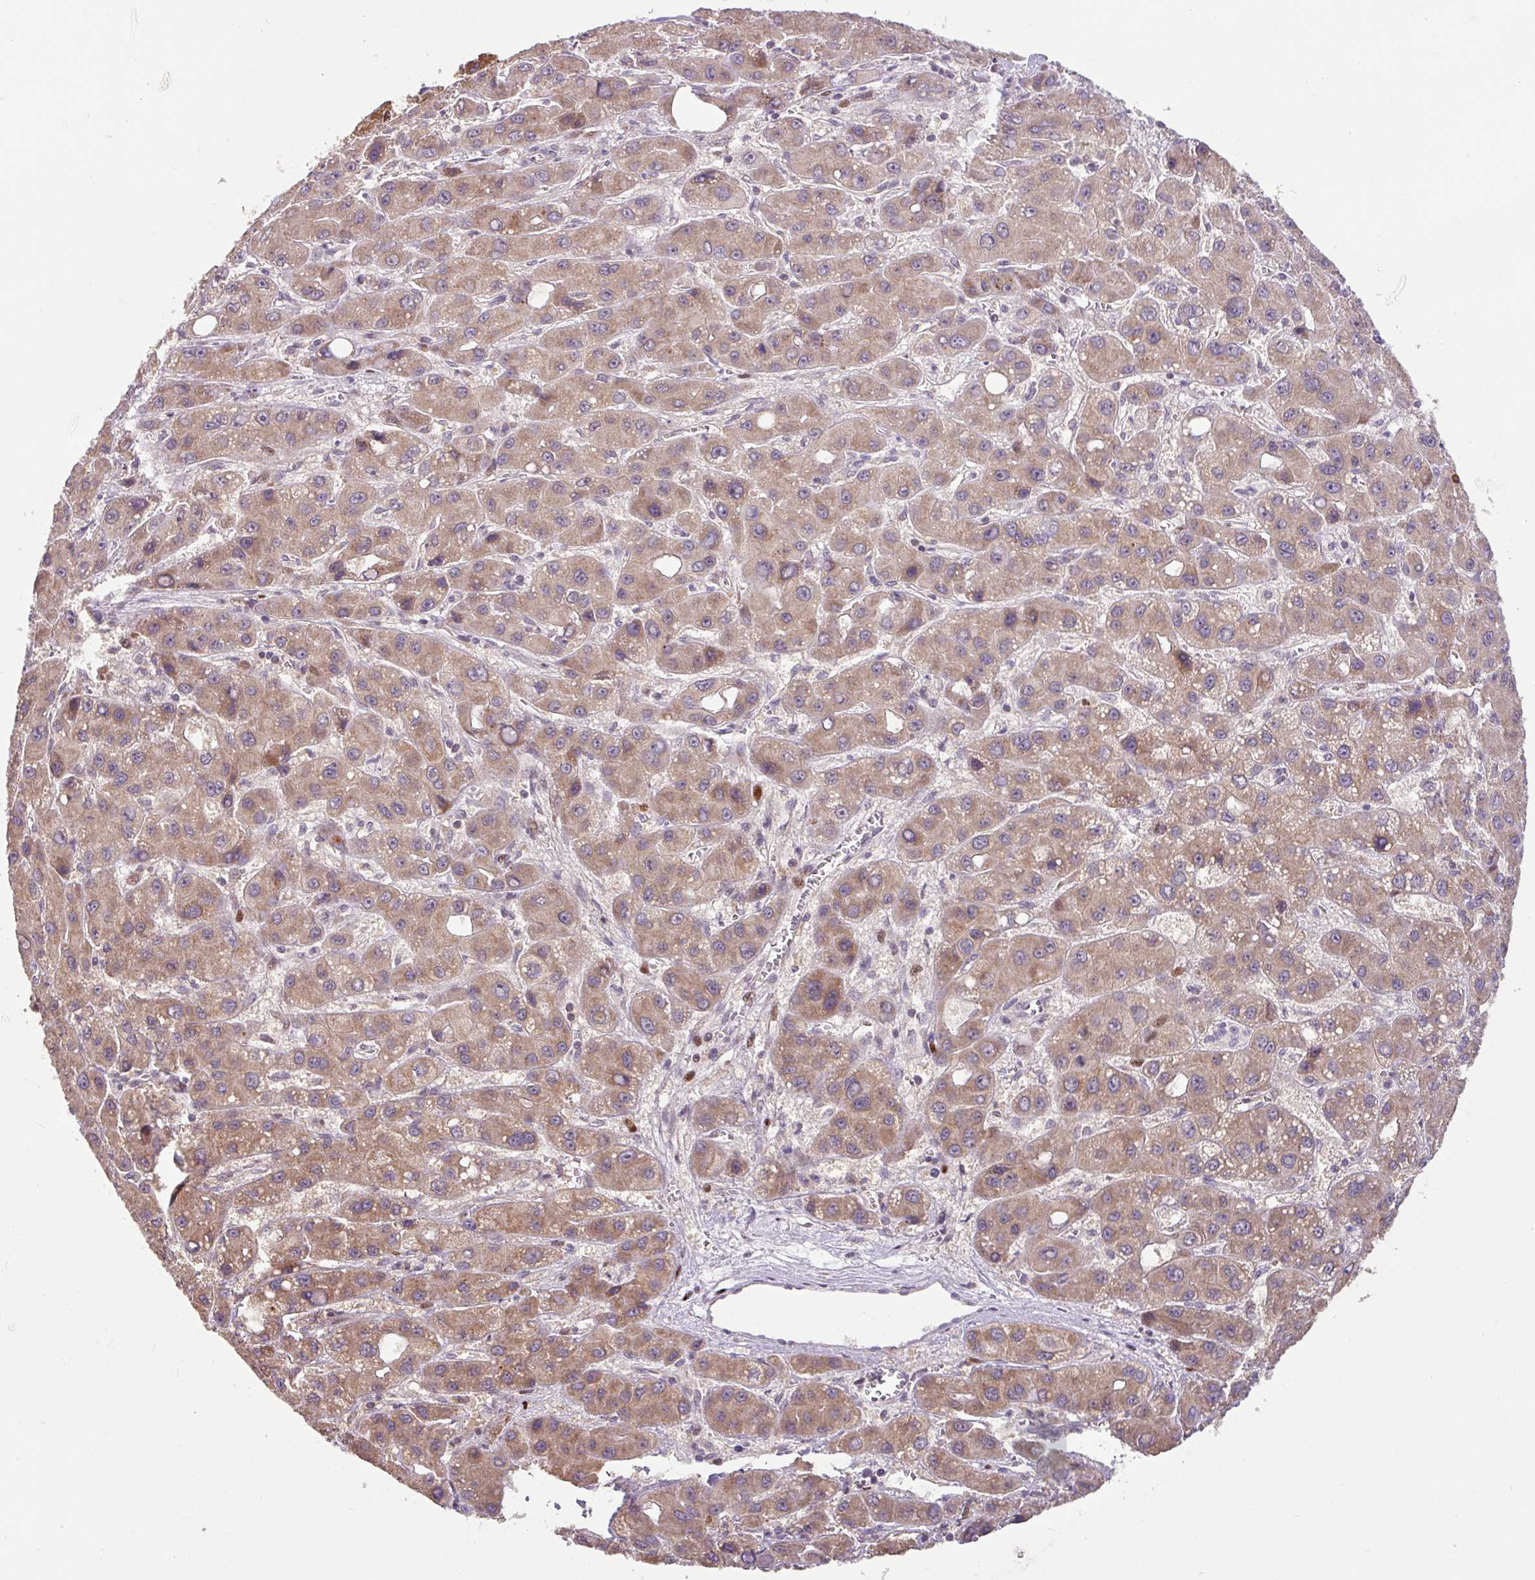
{"staining": {"intensity": "moderate", "quantity": ">75%", "location": "cytoplasmic/membranous"}, "tissue": "liver cancer", "cell_type": "Tumor cells", "image_type": "cancer", "snomed": [{"axis": "morphology", "description": "Carcinoma, Hepatocellular, NOS"}, {"axis": "topography", "description": "Liver"}], "caption": "Liver cancer (hepatocellular carcinoma) stained with a protein marker demonstrates moderate staining in tumor cells.", "gene": "SARS2", "patient": {"sex": "male", "age": 55}}